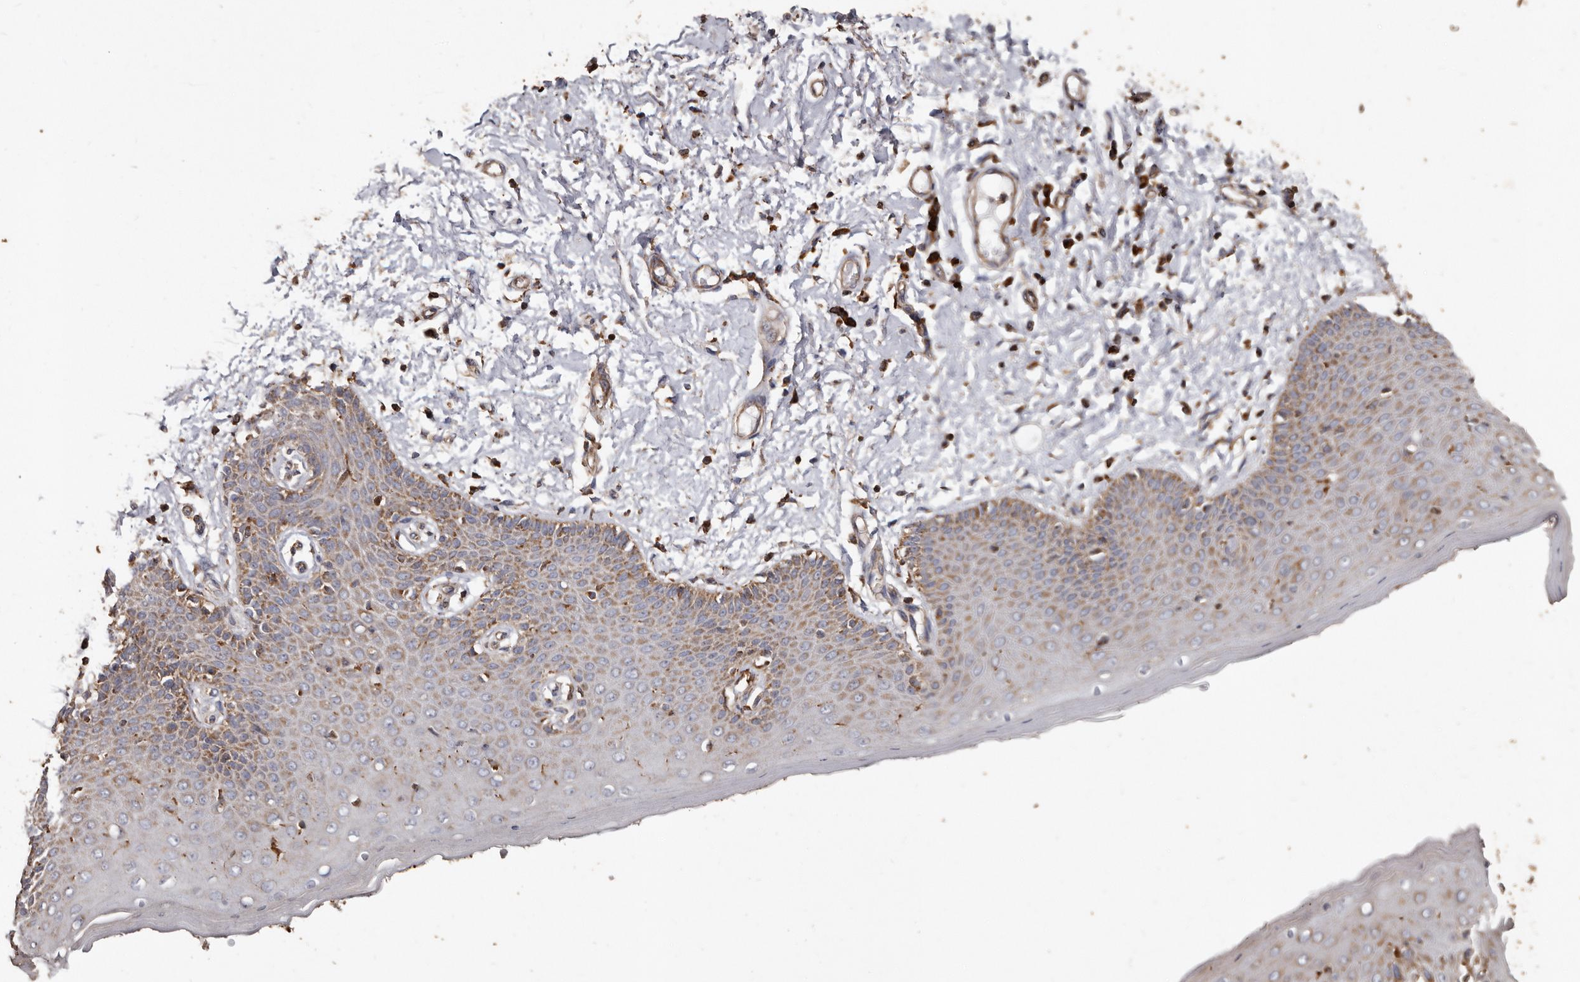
{"staining": {"intensity": "moderate", "quantity": ">75%", "location": "cytoplasmic/membranous"}, "tissue": "skin", "cell_type": "Epidermal cells", "image_type": "normal", "snomed": [{"axis": "morphology", "description": "Normal tissue, NOS"}, {"axis": "topography", "description": "Vulva"}], "caption": "Immunohistochemistry image of benign human skin stained for a protein (brown), which reveals medium levels of moderate cytoplasmic/membranous positivity in about >75% of epidermal cells.", "gene": "OSGIN2", "patient": {"sex": "female", "age": 66}}